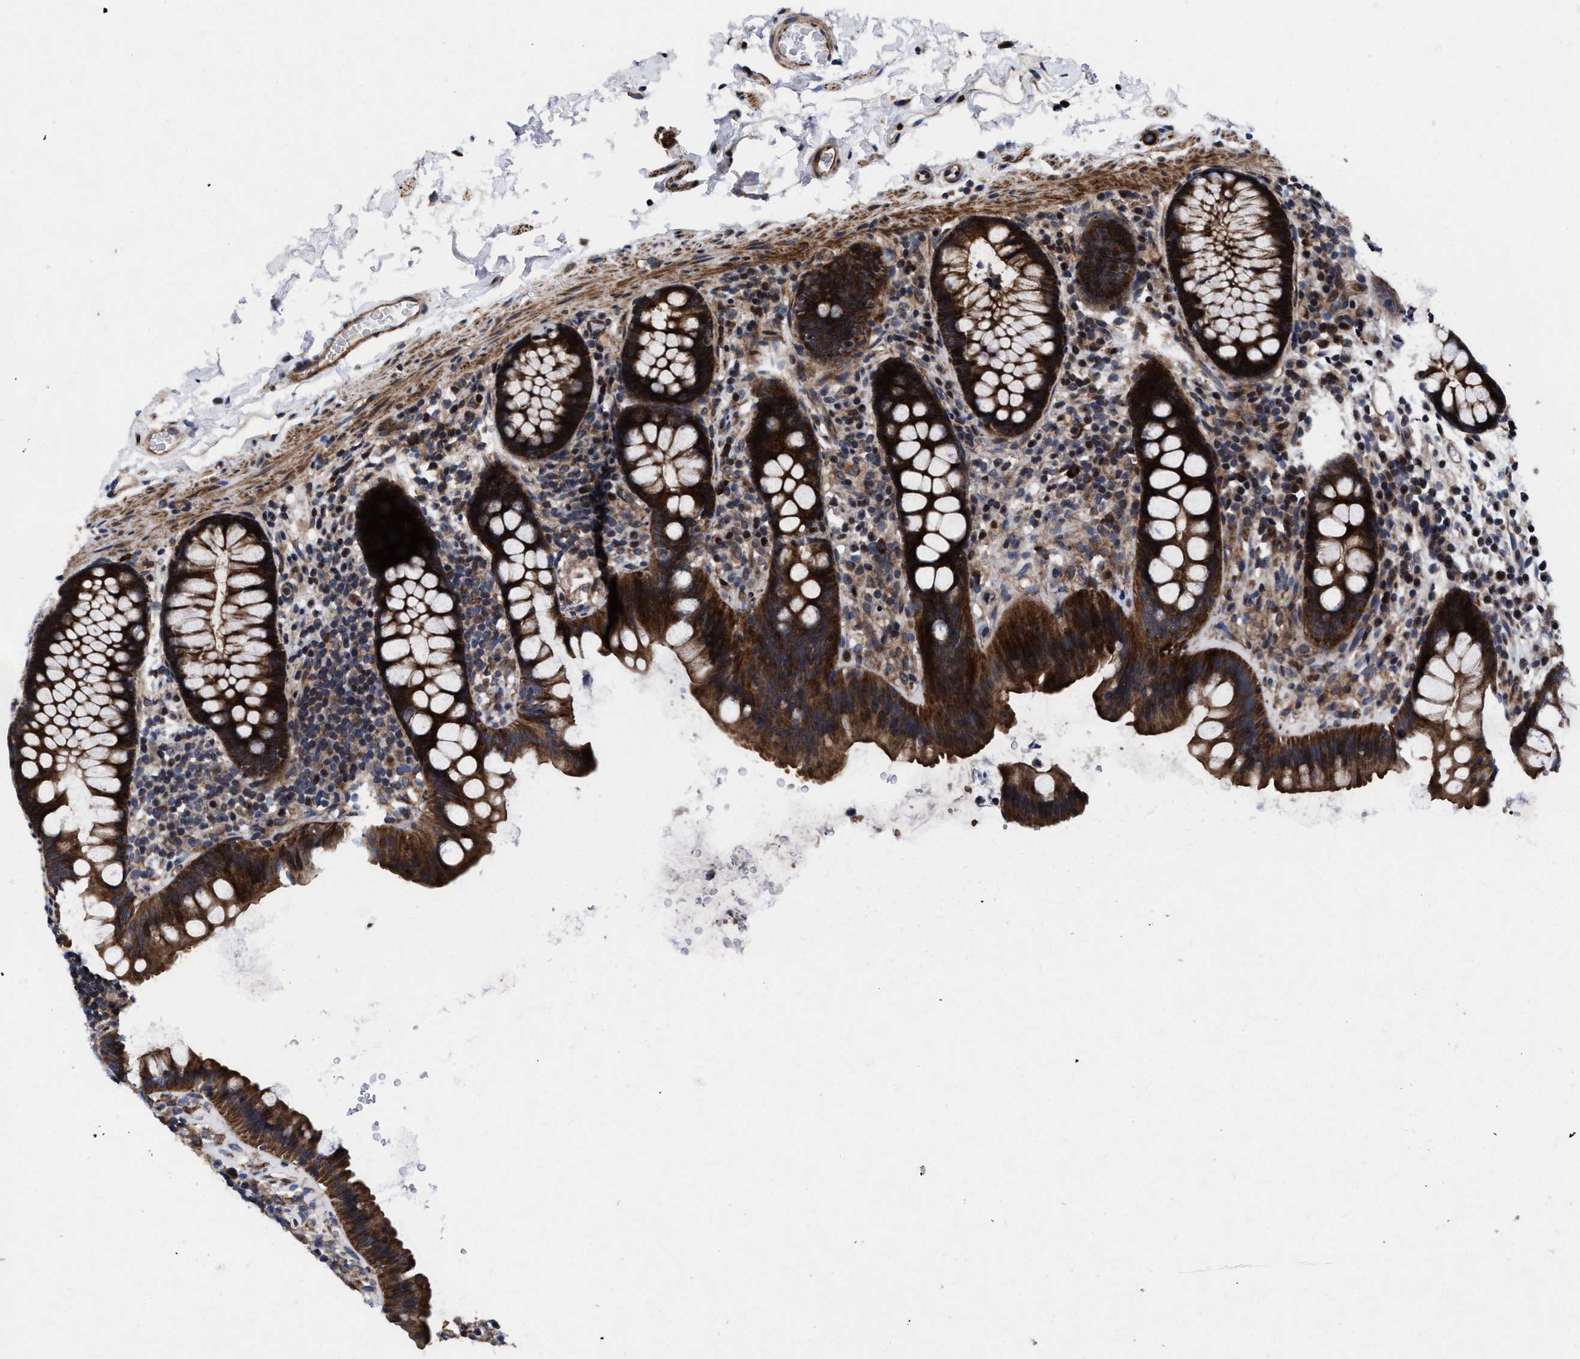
{"staining": {"intensity": "moderate", "quantity": "25%-75%", "location": "cytoplasmic/membranous"}, "tissue": "colon", "cell_type": "Endothelial cells", "image_type": "normal", "snomed": [{"axis": "morphology", "description": "Normal tissue, NOS"}, {"axis": "topography", "description": "Colon"}], "caption": "High-power microscopy captured an immunohistochemistry image of benign colon, revealing moderate cytoplasmic/membranous positivity in about 25%-75% of endothelial cells.", "gene": "MRPL50", "patient": {"sex": "female", "age": 80}}